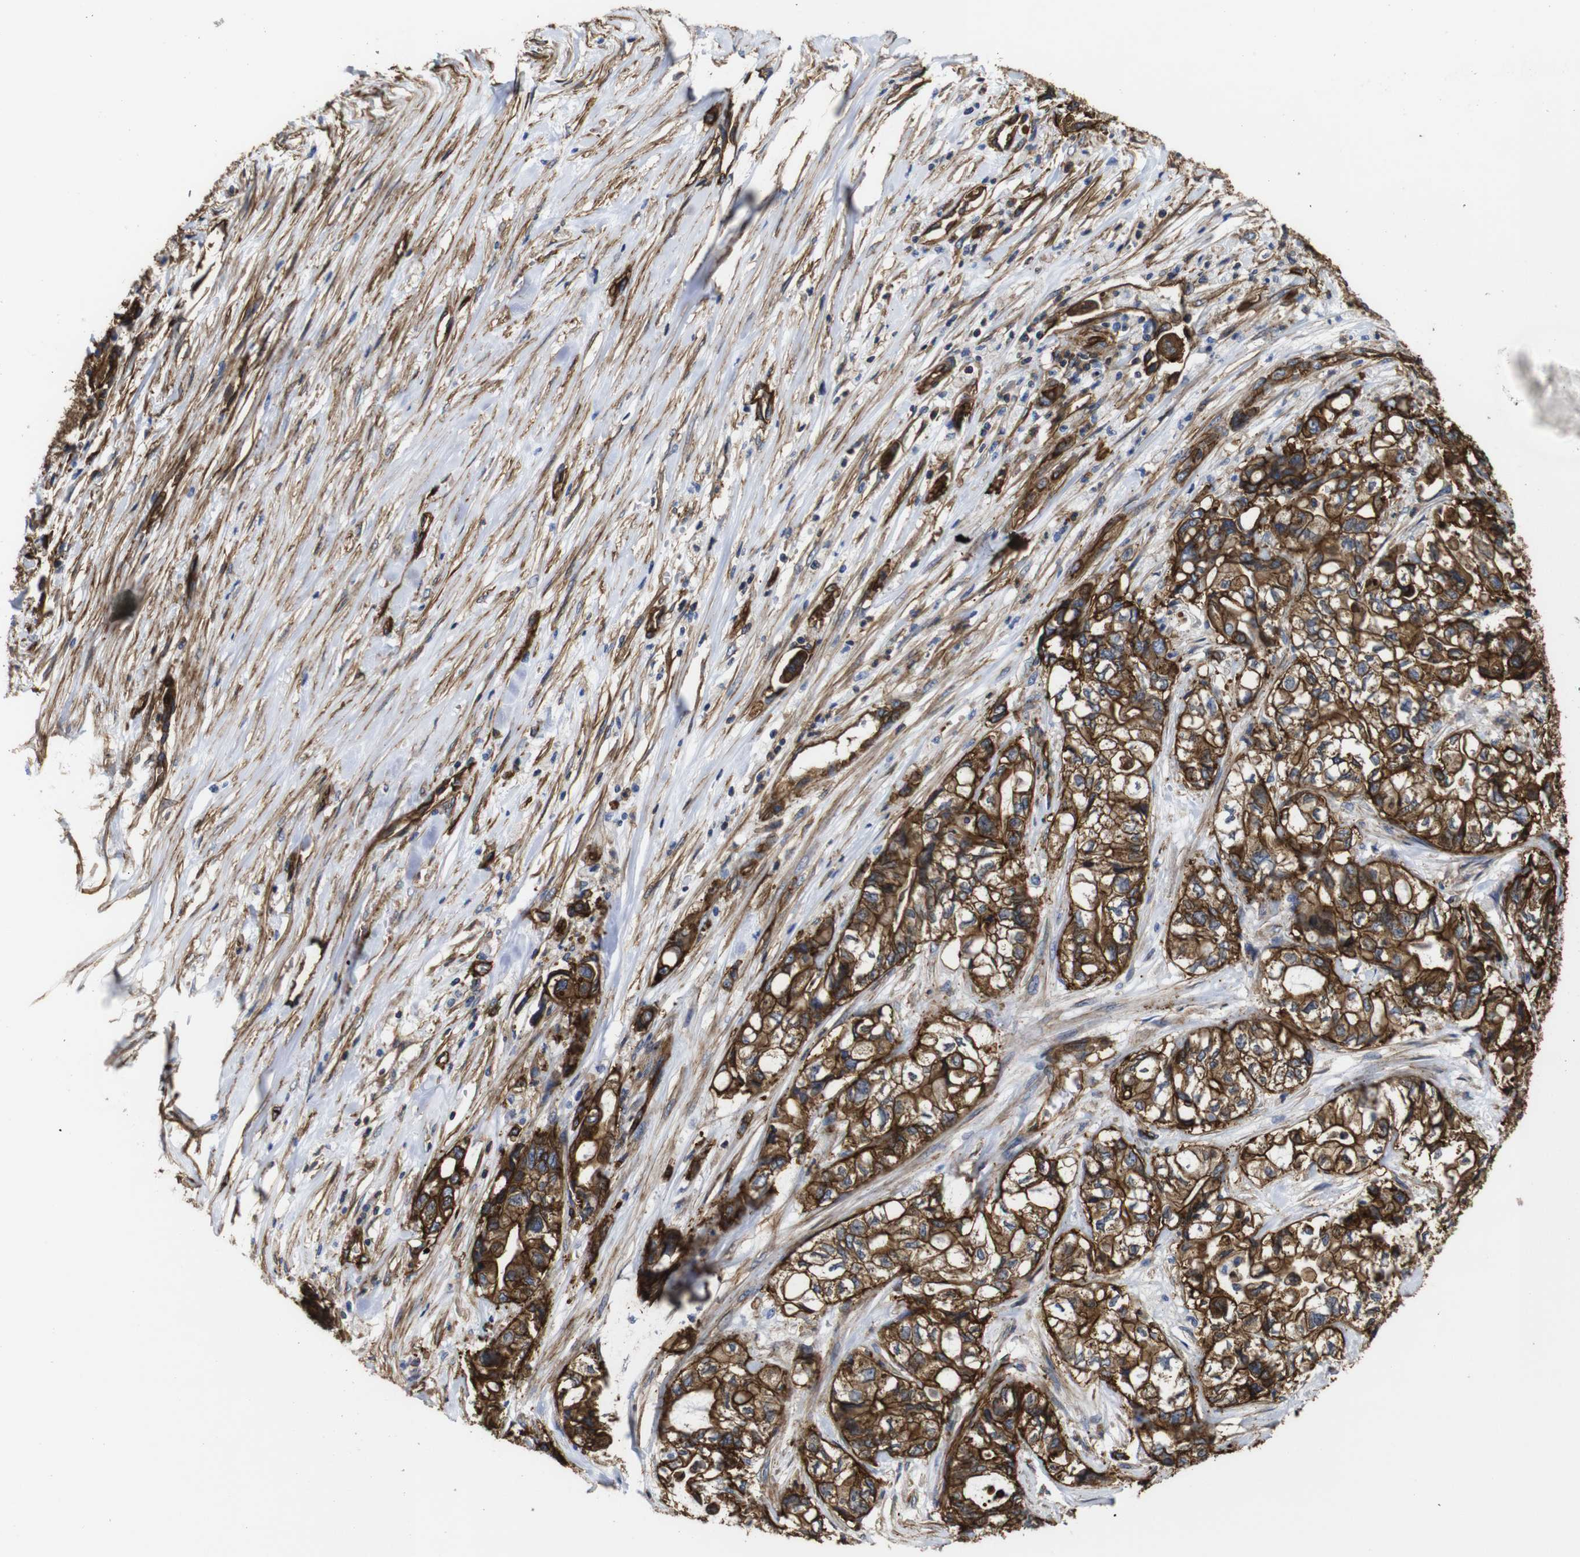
{"staining": {"intensity": "strong", "quantity": ">75%", "location": "cytoplasmic/membranous"}, "tissue": "pancreatic cancer", "cell_type": "Tumor cells", "image_type": "cancer", "snomed": [{"axis": "morphology", "description": "Adenocarcinoma, NOS"}, {"axis": "topography", "description": "Pancreas"}], "caption": "Human pancreatic adenocarcinoma stained with a protein marker shows strong staining in tumor cells.", "gene": "SPTBN1", "patient": {"sex": "male", "age": 79}}